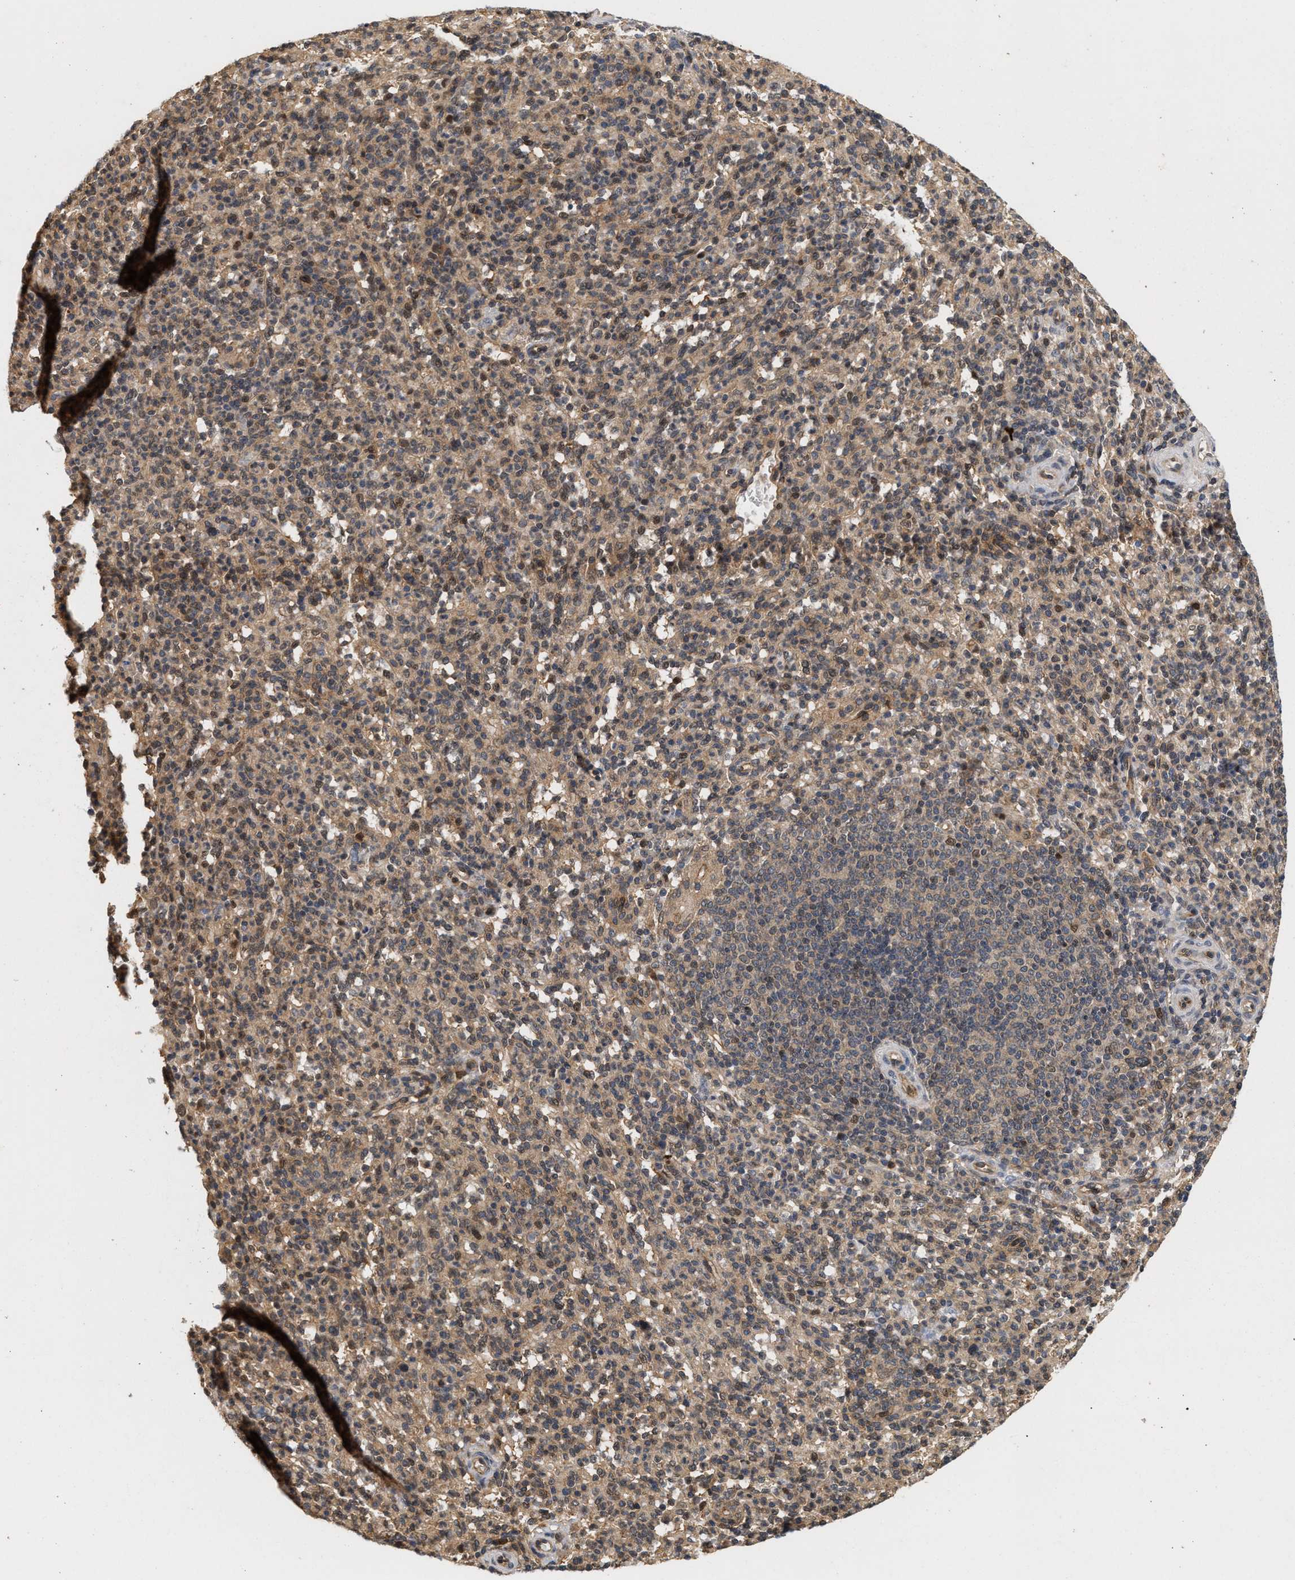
{"staining": {"intensity": "weak", "quantity": ">75%", "location": "cytoplasmic/membranous,nuclear"}, "tissue": "spleen", "cell_type": "Cells in red pulp", "image_type": "normal", "snomed": [{"axis": "morphology", "description": "Normal tissue, NOS"}, {"axis": "topography", "description": "Spleen"}], "caption": "Benign spleen reveals weak cytoplasmic/membranous,nuclear expression in approximately >75% of cells in red pulp.", "gene": "ABHD5", "patient": {"sex": "male", "age": 36}}